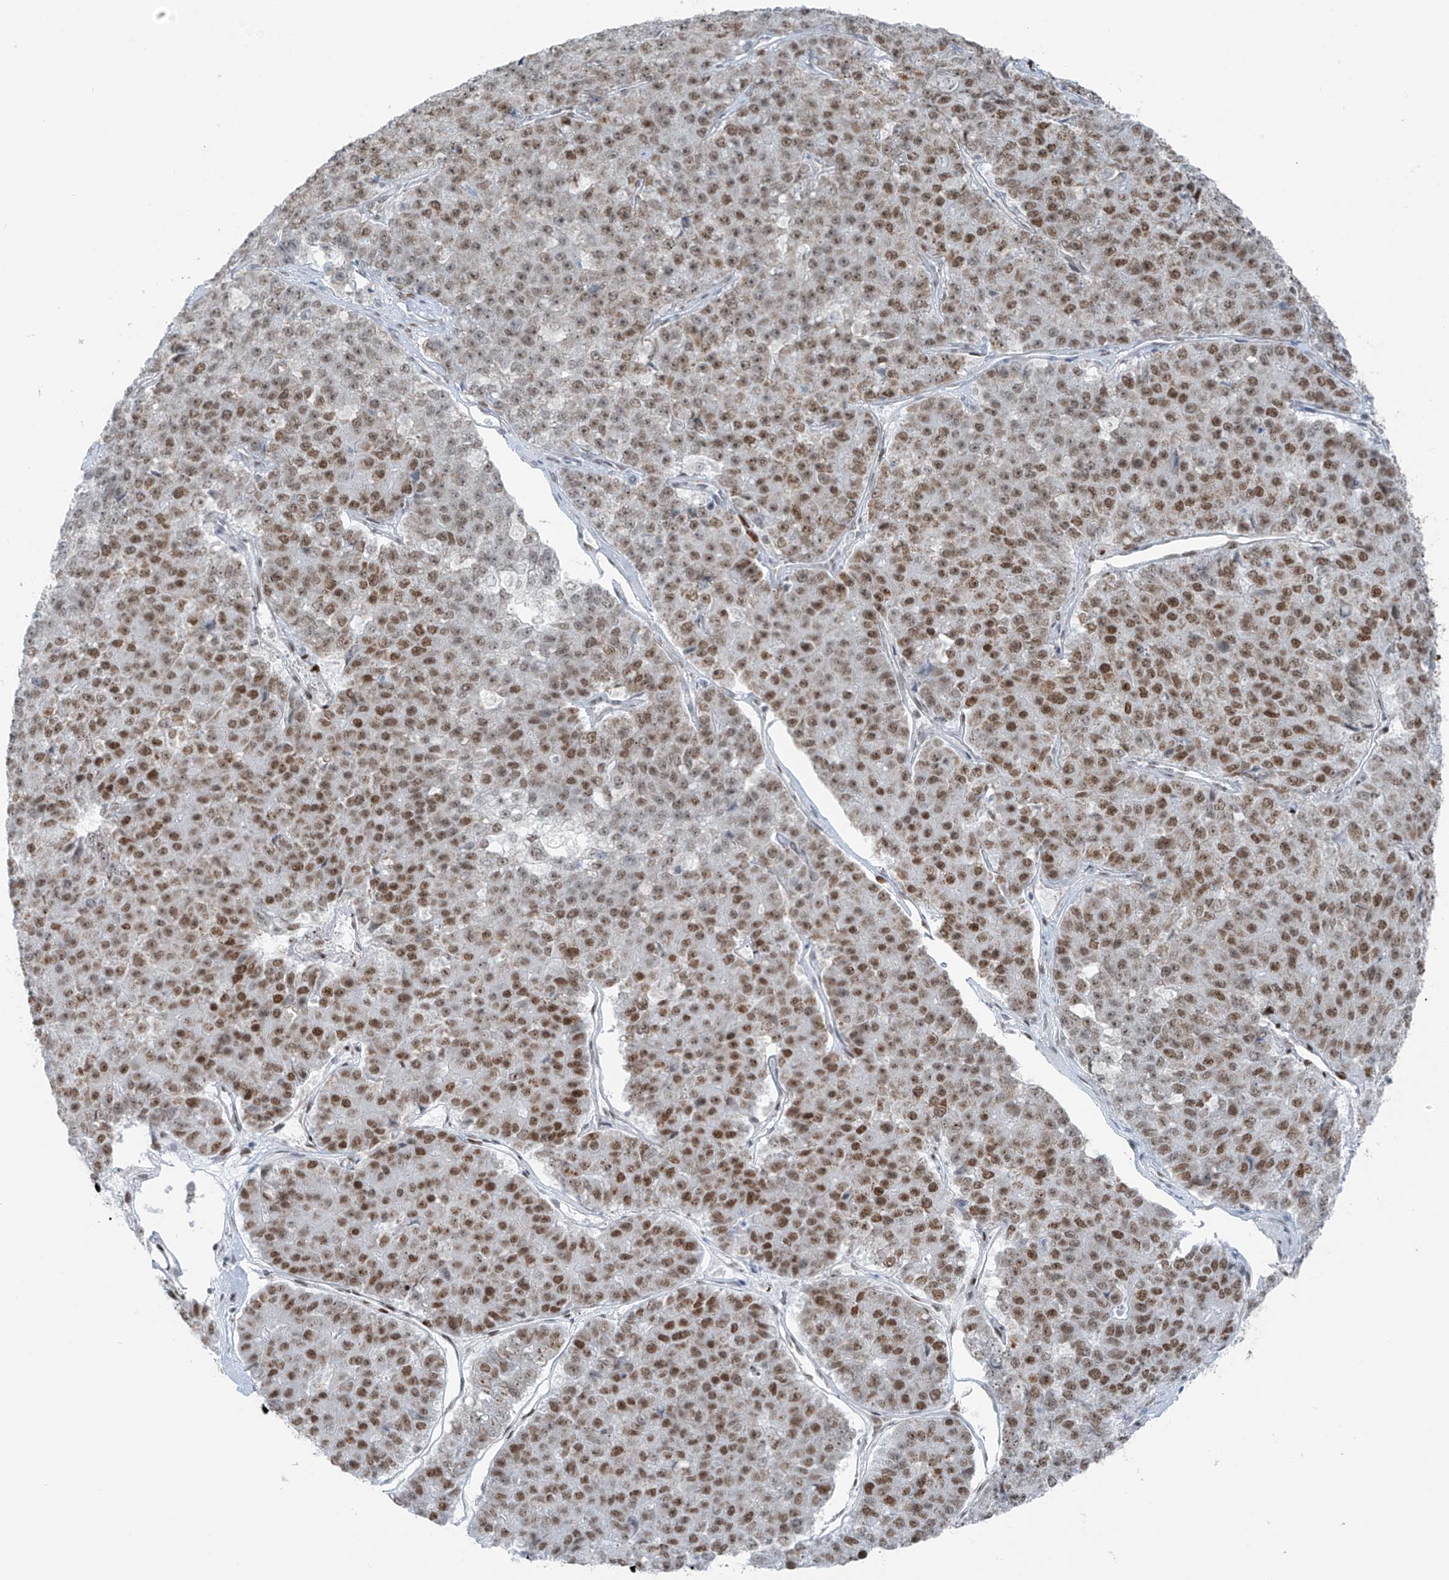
{"staining": {"intensity": "moderate", "quantity": ">75%", "location": "nuclear"}, "tissue": "pancreatic cancer", "cell_type": "Tumor cells", "image_type": "cancer", "snomed": [{"axis": "morphology", "description": "Adenocarcinoma, NOS"}, {"axis": "topography", "description": "Pancreas"}], "caption": "The immunohistochemical stain shows moderate nuclear staining in tumor cells of pancreatic cancer (adenocarcinoma) tissue. (brown staining indicates protein expression, while blue staining denotes nuclei).", "gene": "WRNIP1", "patient": {"sex": "male", "age": 50}}